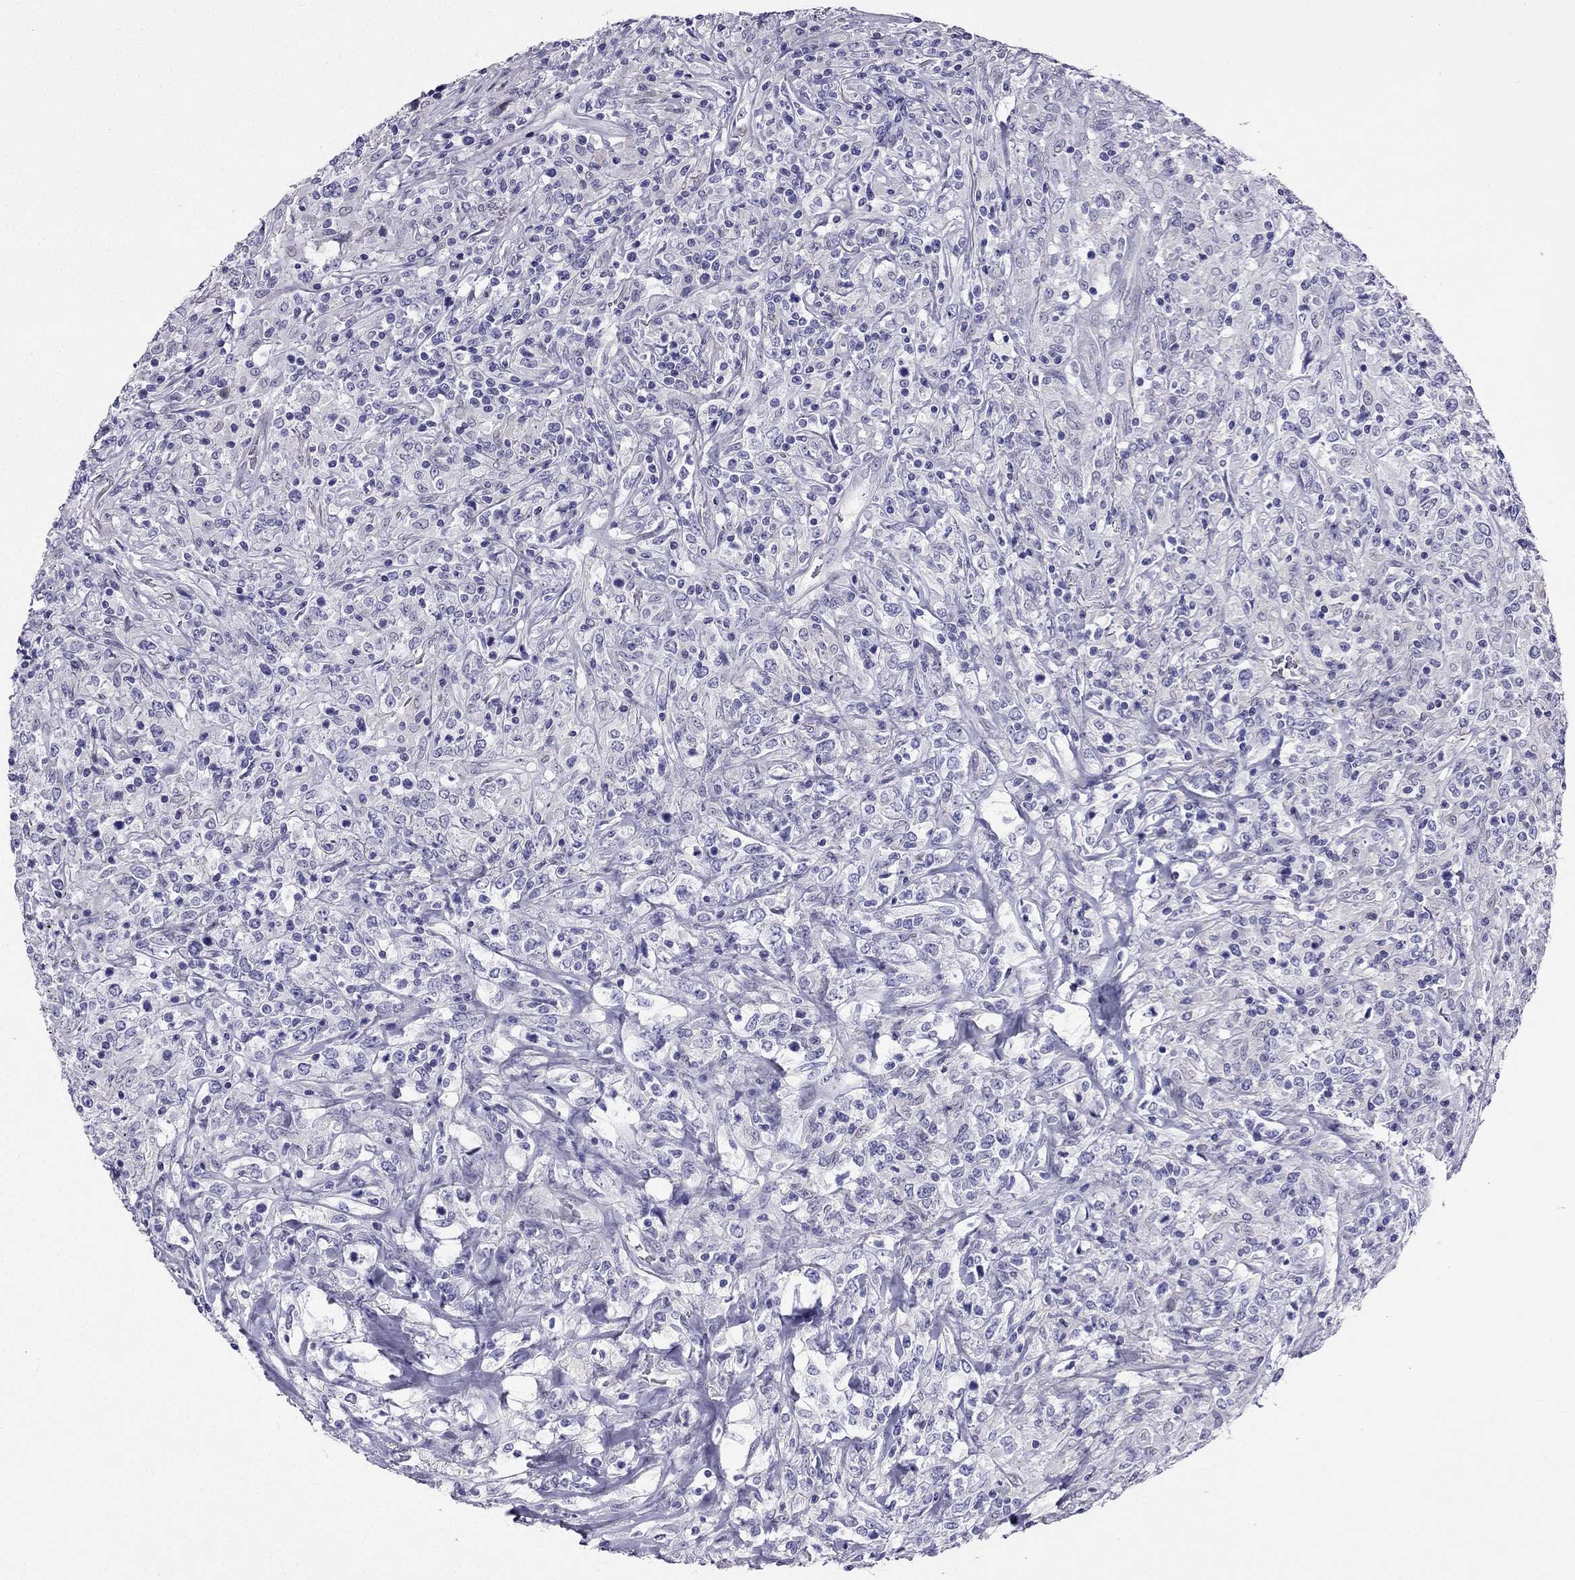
{"staining": {"intensity": "negative", "quantity": "none", "location": "none"}, "tissue": "lymphoma", "cell_type": "Tumor cells", "image_type": "cancer", "snomed": [{"axis": "morphology", "description": "Malignant lymphoma, non-Hodgkin's type, High grade"}, {"axis": "topography", "description": "Lung"}], "caption": "Tumor cells show no significant expression in high-grade malignant lymphoma, non-Hodgkin's type.", "gene": "KCNJ10", "patient": {"sex": "male", "age": 79}}